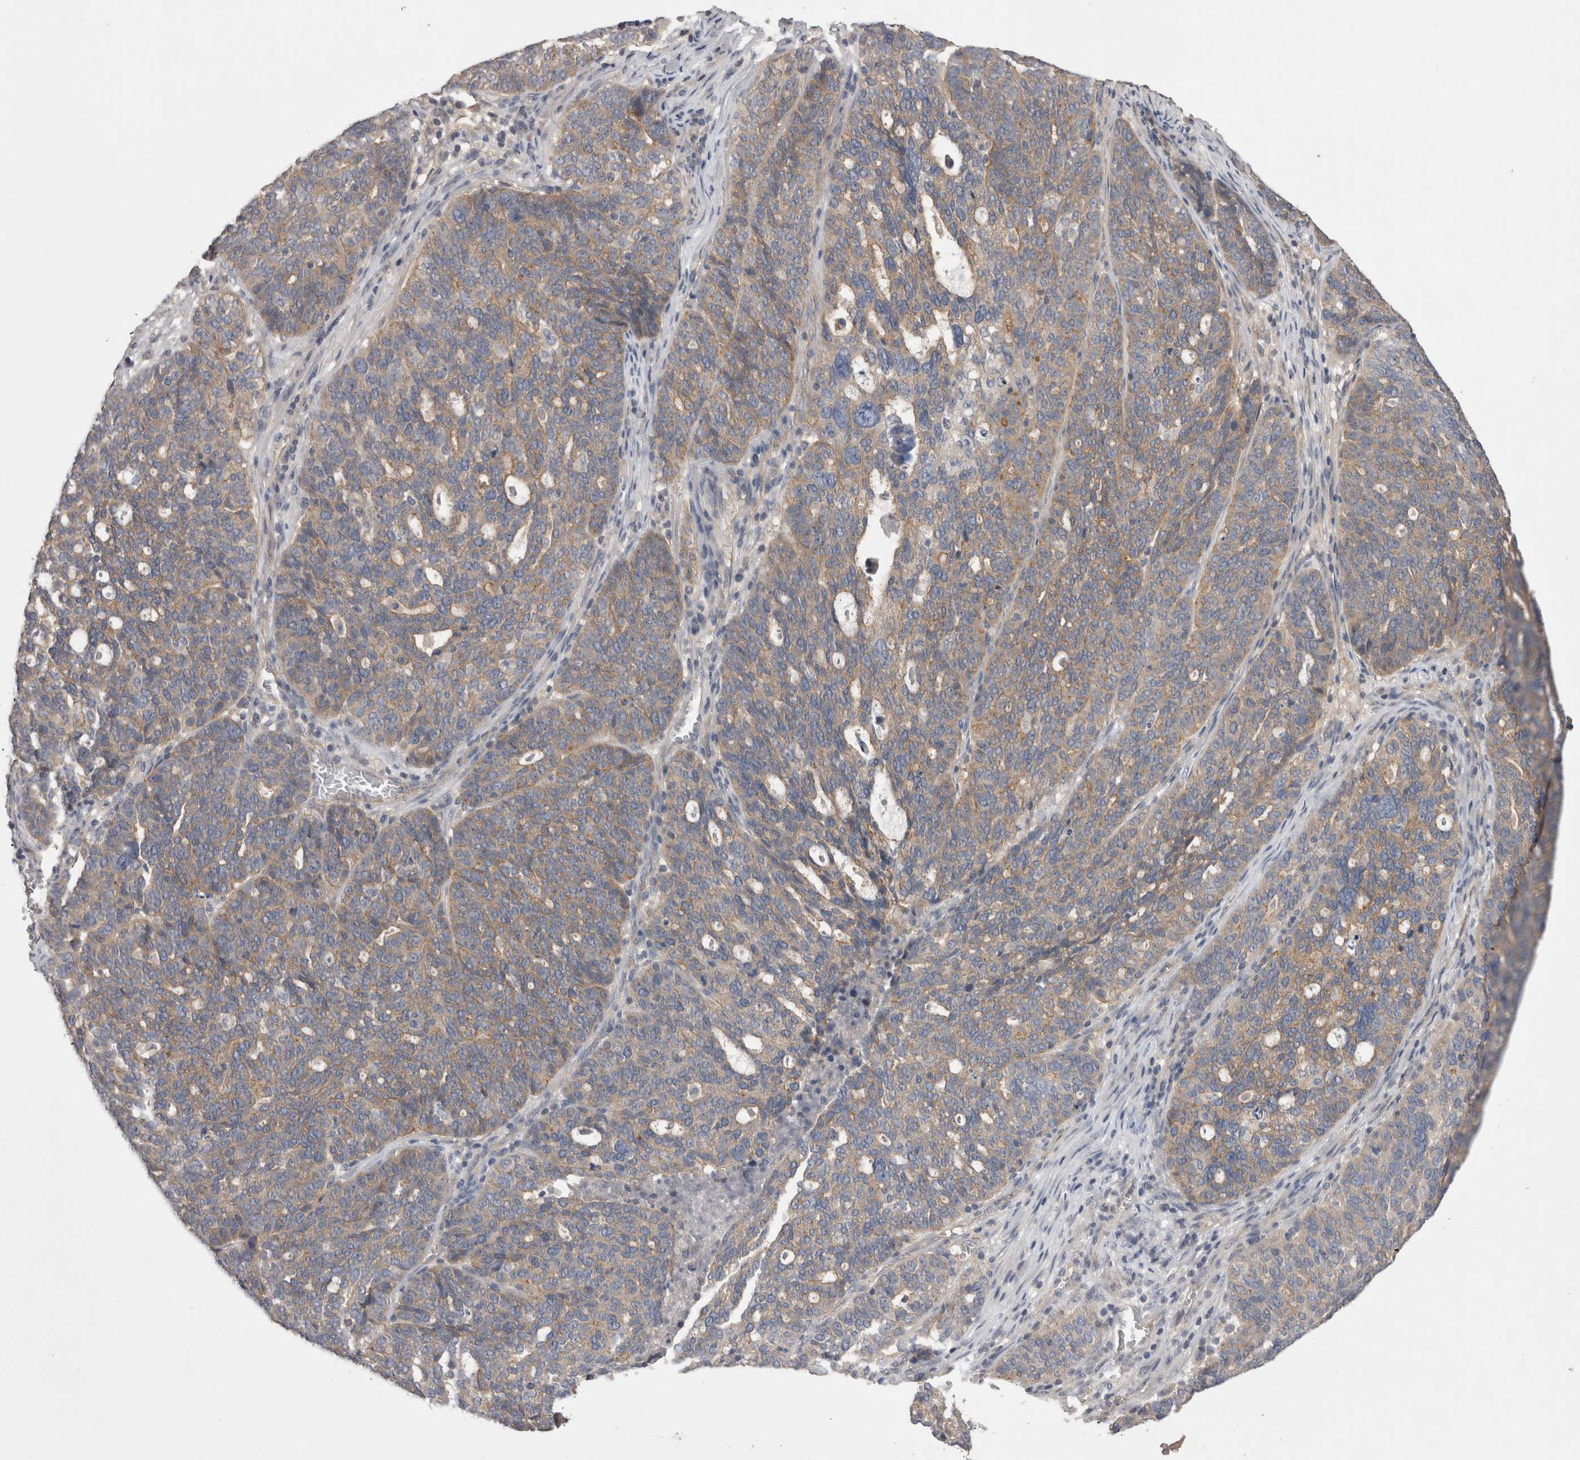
{"staining": {"intensity": "moderate", "quantity": ">75%", "location": "cytoplasmic/membranous"}, "tissue": "ovarian cancer", "cell_type": "Tumor cells", "image_type": "cancer", "snomed": [{"axis": "morphology", "description": "Cystadenocarcinoma, serous, NOS"}, {"axis": "topography", "description": "Ovary"}], "caption": "Human ovarian cancer (serous cystadenocarcinoma) stained with a brown dye exhibits moderate cytoplasmic/membranous positive positivity in approximately >75% of tumor cells.", "gene": "OTOR", "patient": {"sex": "female", "age": 59}}